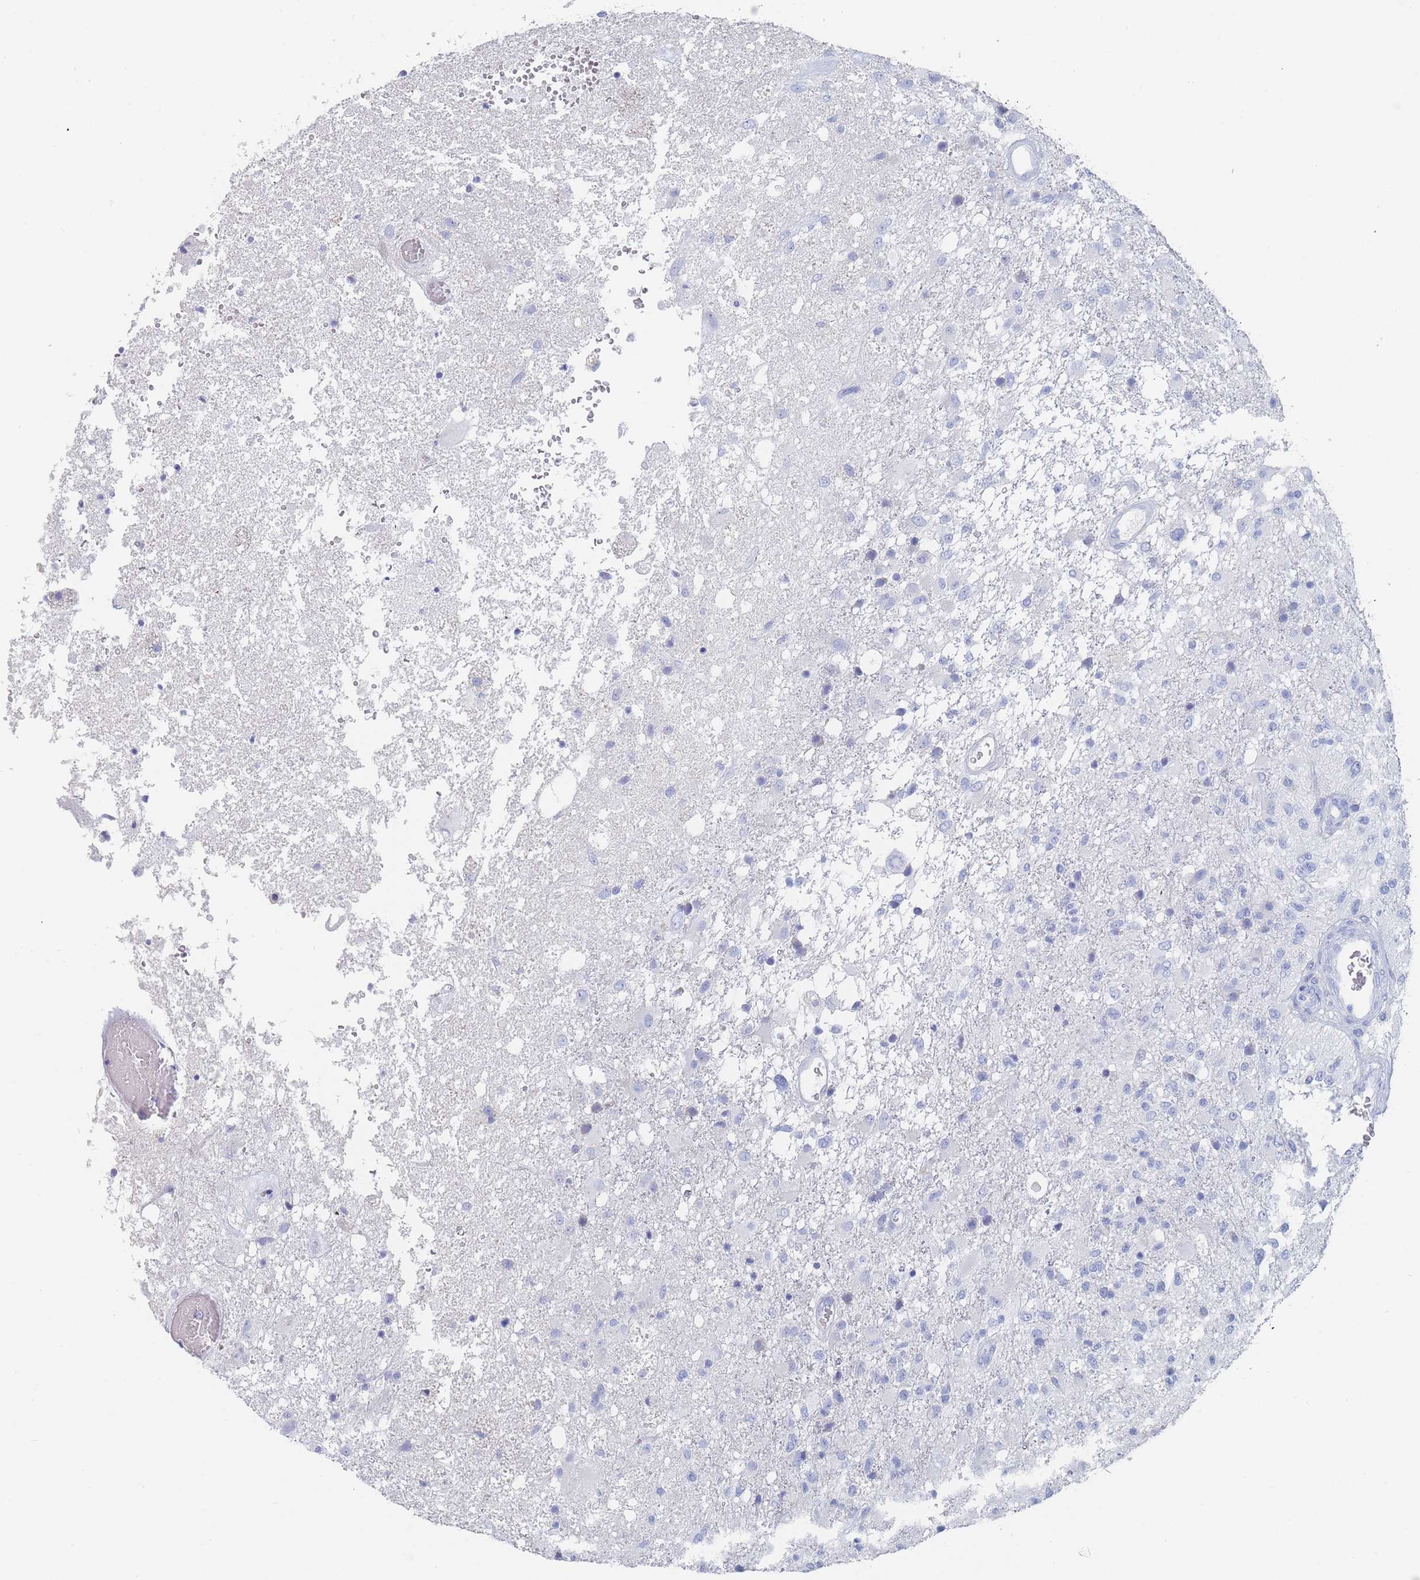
{"staining": {"intensity": "negative", "quantity": "none", "location": "none"}, "tissue": "glioma", "cell_type": "Tumor cells", "image_type": "cancer", "snomed": [{"axis": "morphology", "description": "Glioma, malignant, High grade"}, {"axis": "topography", "description": "Brain"}], "caption": "A photomicrograph of malignant glioma (high-grade) stained for a protein displays no brown staining in tumor cells.", "gene": "SLC25A35", "patient": {"sex": "female", "age": 74}}